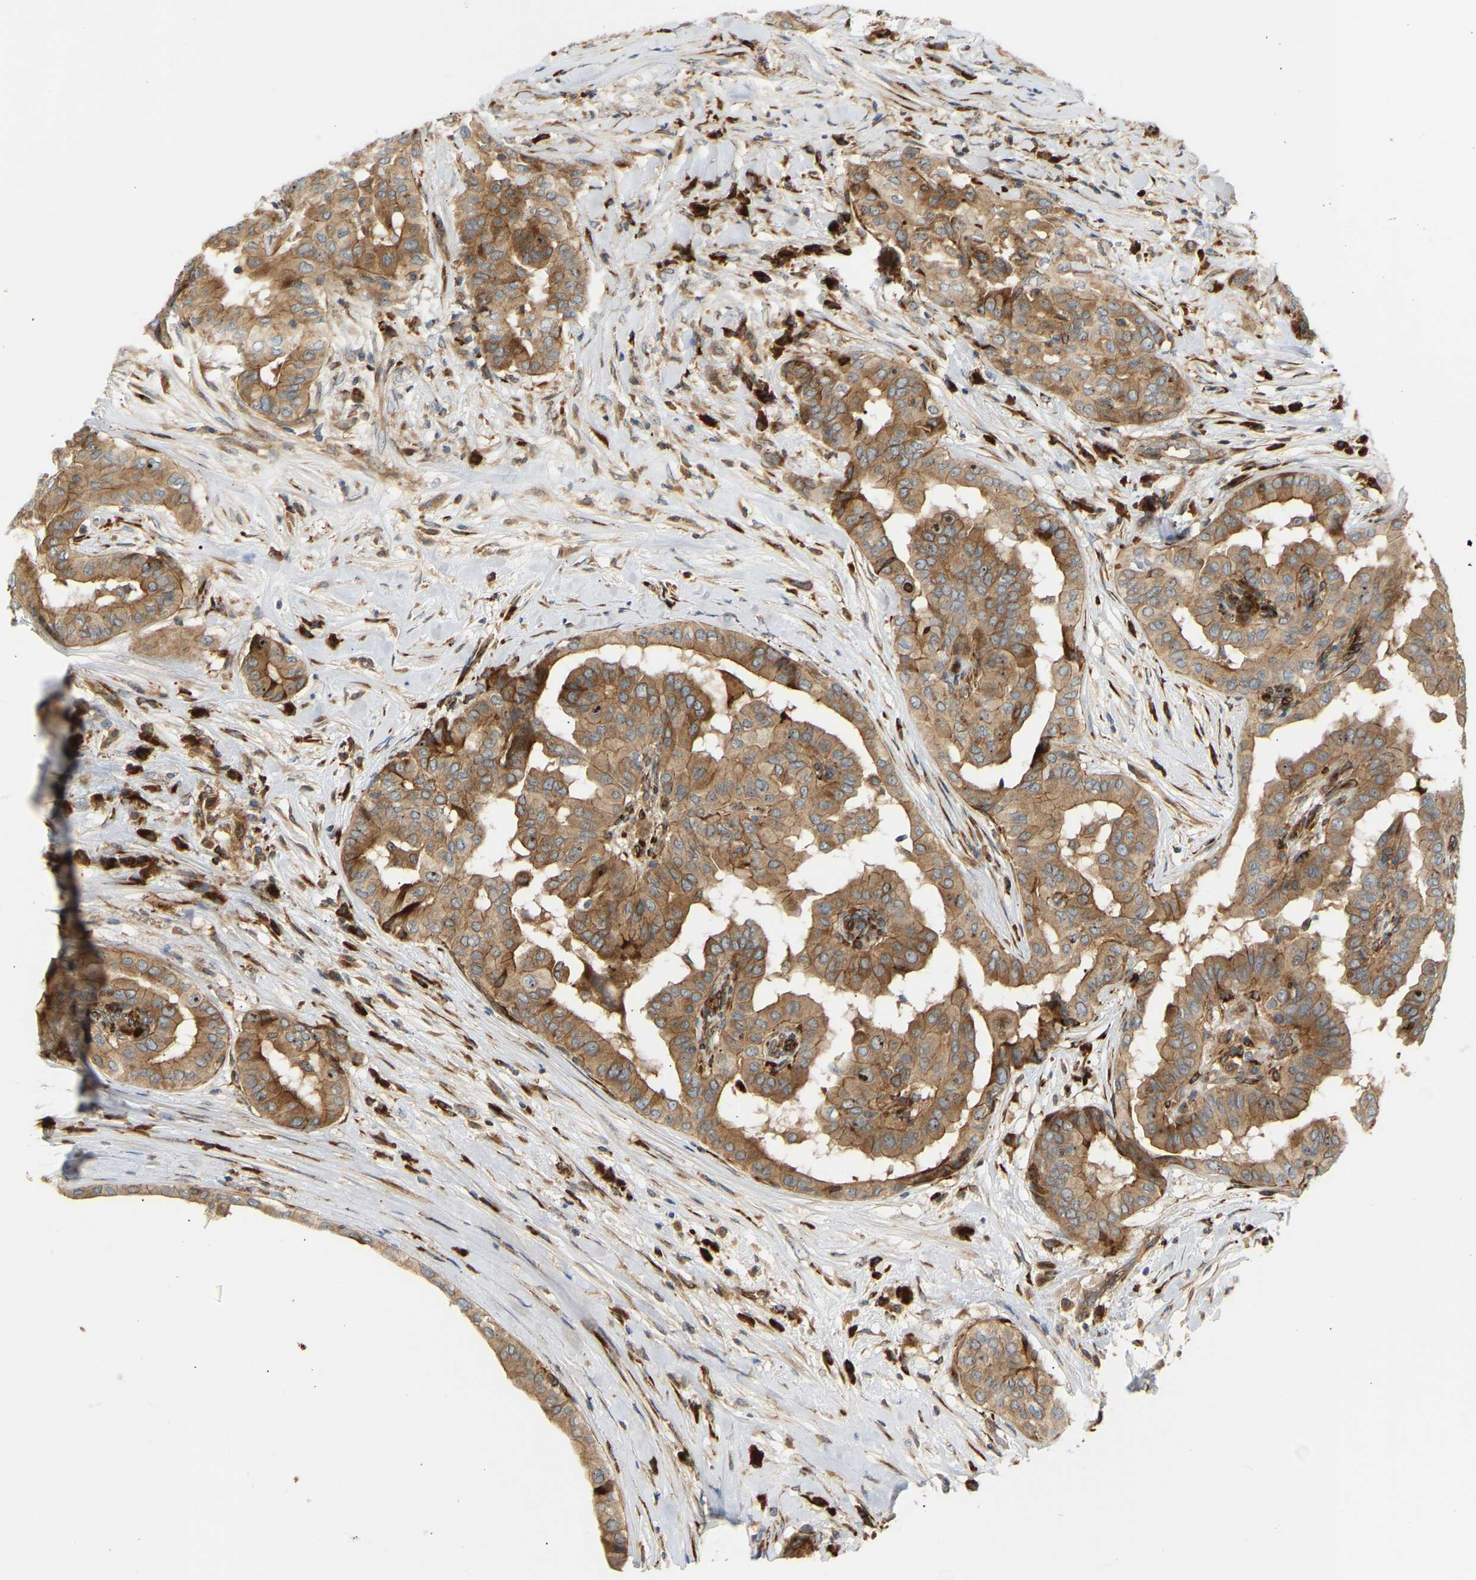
{"staining": {"intensity": "moderate", "quantity": ">75%", "location": "cytoplasmic/membranous"}, "tissue": "thyroid cancer", "cell_type": "Tumor cells", "image_type": "cancer", "snomed": [{"axis": "morphology", "description": "Papillary adenocarcinoma, NOS"}, {"axis": "topography", "description": "Thyroid gland"}], "caption": "This image displays thyroid papillary adenocarcinoma stained with immunohistochemistry to label a protein in brown. The cytoplasmic/membranous of tumor cells show moderate positivity for the protein. Nuclei are counter-stained blue.", "gene": "PLCG2", "patient": {"sex": "male", "age": 33}}